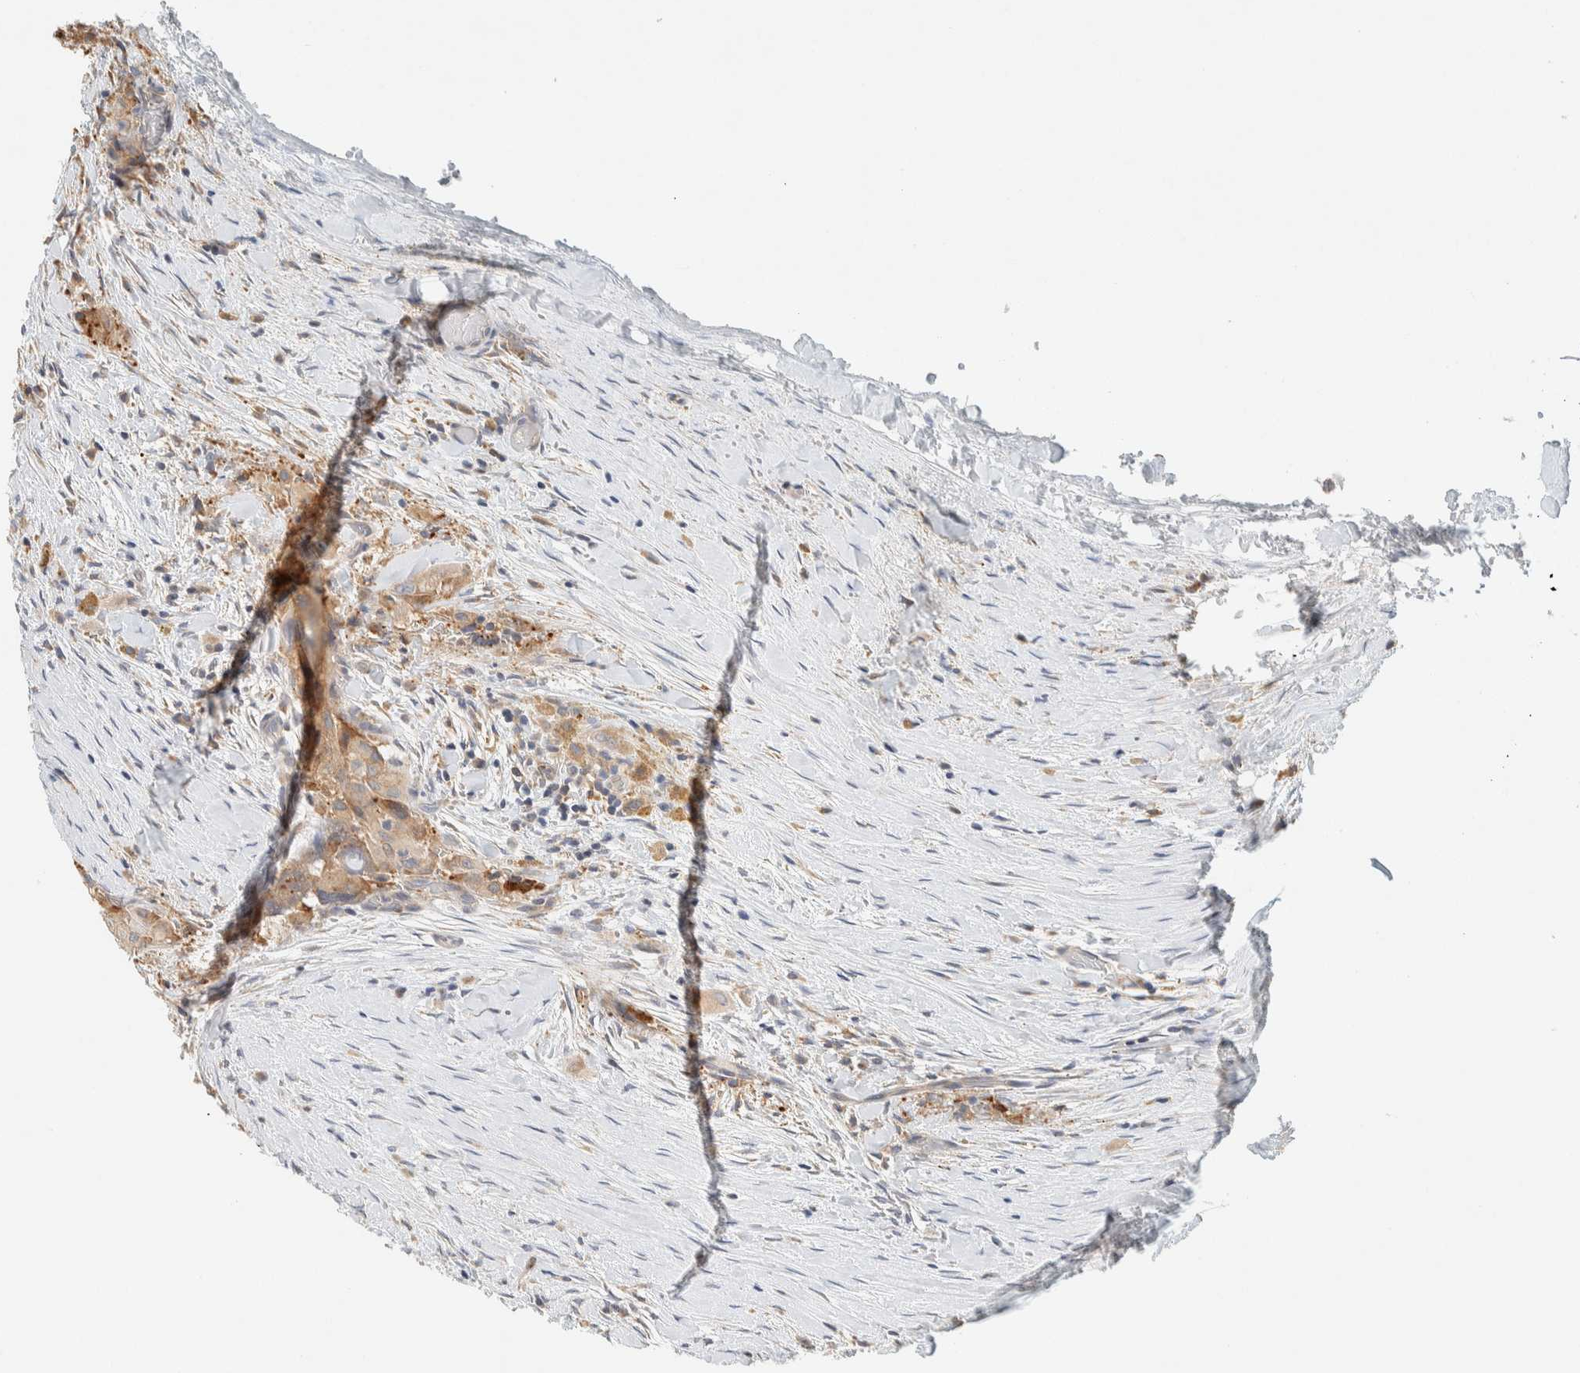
{"staining": {"intensity": "weak", "quantity": "25%-75%", "location": "cytoplasmic/membranous"}, "tissue": "thyroid cancer", "cell_type": "Tumor cells", "image_type": "cancer", "snomed": [{"axis": "morphology", "description": "Papillary adenocarcinoma, NOS"}, {"axis": "topography", "description": "Thyroid gland"}], "caption": "About 25%-75% of tumor cells in papillary adenocarcinoma (thyroid) display weak cytoplasmic/membranous protein positivity as visualized by brown immunohistochemical staining.", "gene": "SUMF2", "patient": {"sex": "female", "age": 59}}